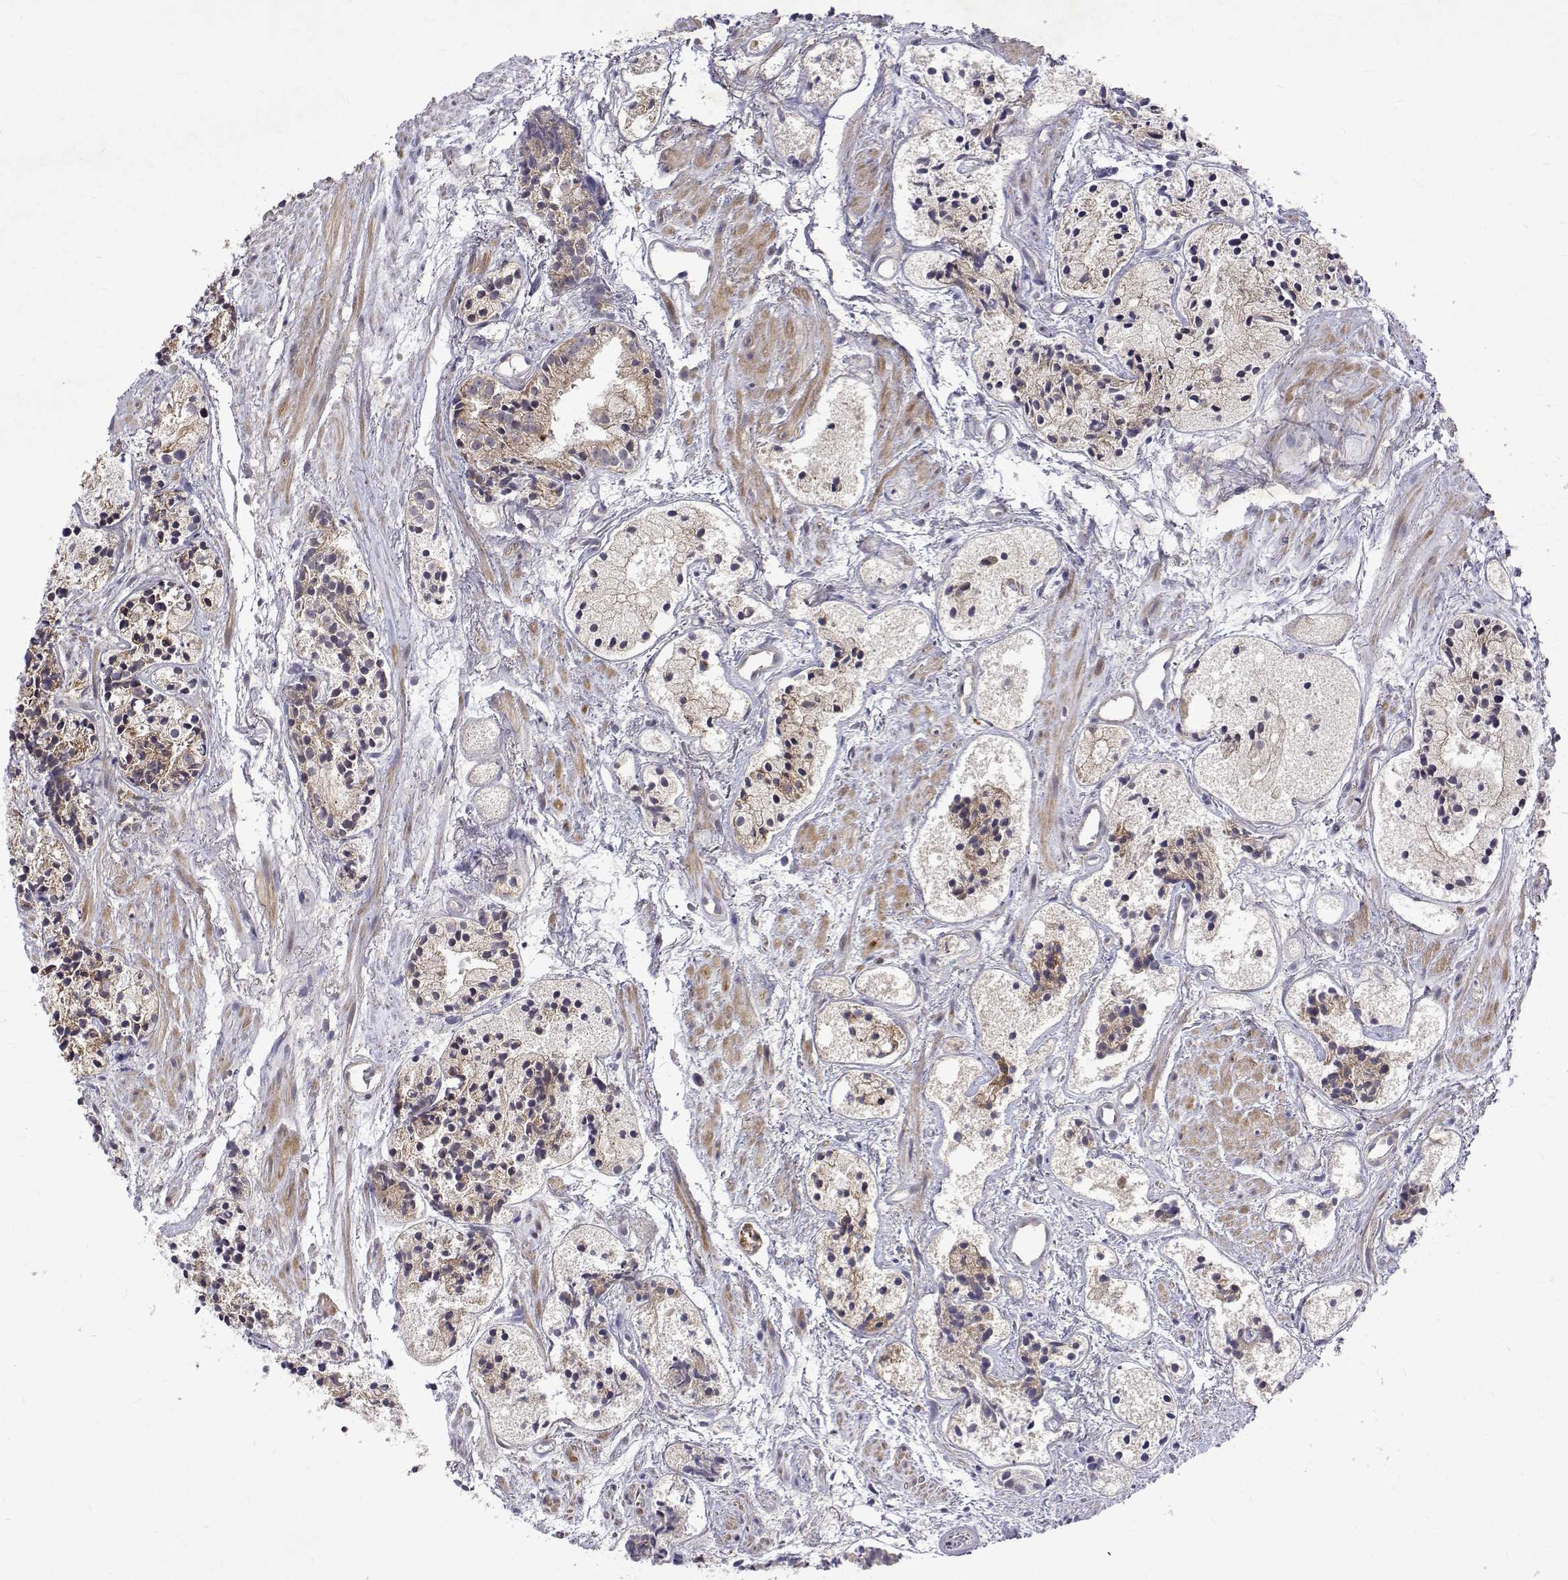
{"staining": {"intensity": "weak", "quantity": "<25%", "location": "cytoplasmic/membranous"}, "tissue": "prostate cancer", "cell_type": "Tumor cells", "image_type": "cancer", "snomed": [{"axis": "morphology", "description": "Adenocarcinoma, High grade"}, {"axis": "topography", "description": "Prostate"}], "caption": "Image shows no protein staining in tumor cells of high-grade adenocarcinoma (prostate) tissue.", "gene": "ALKBH8", "patient": {"sex": "male", "age": 85}}